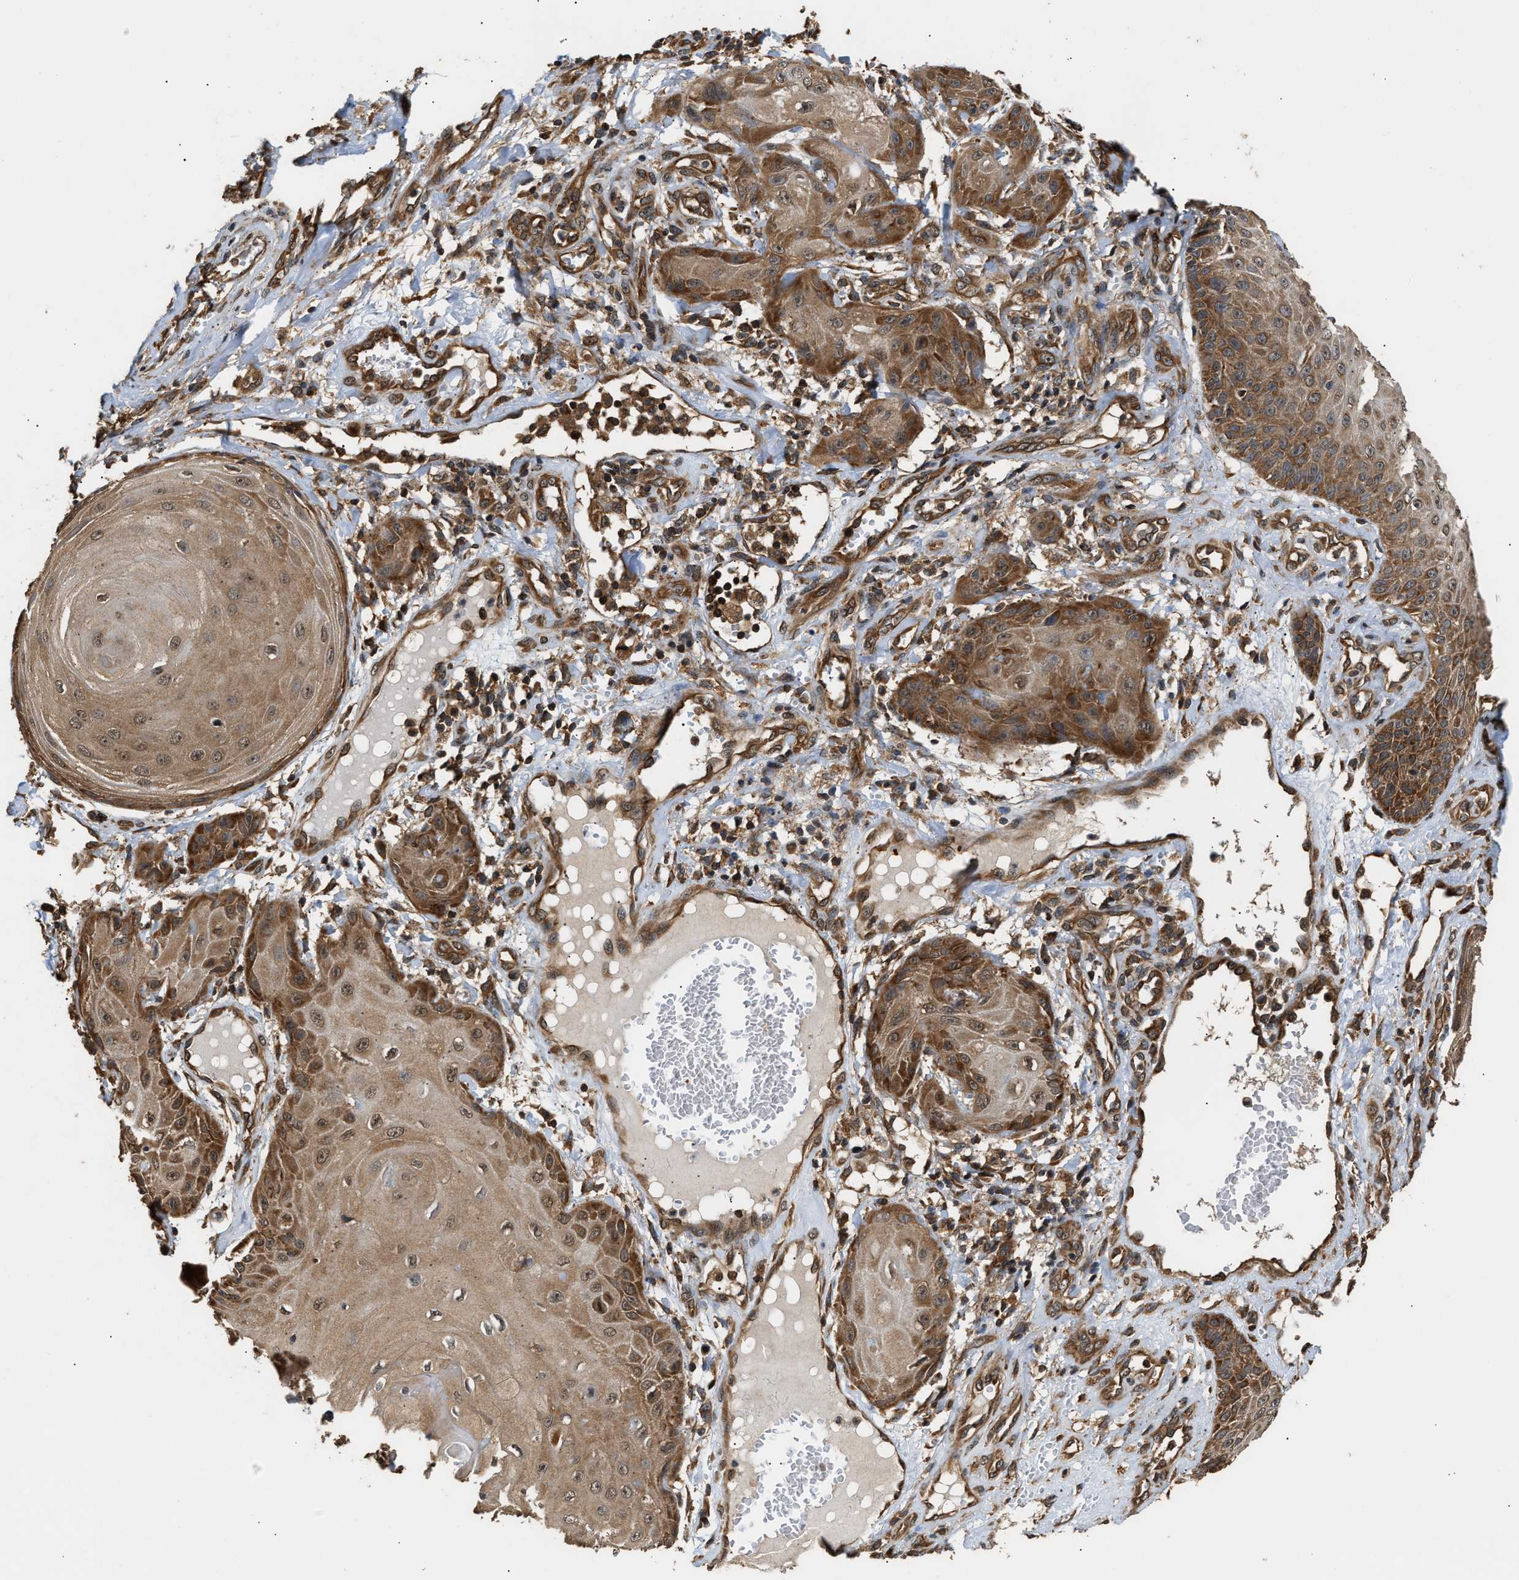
{"staining": {"intensity": "moderate", "quantity": ">75%", "location": "cytoplasmic/membranous"}, "tissue": "skin cancer", "cell_type": "Tumor cells", "image_type": "cancer", "snomed": [{"axis": "morphology", "description": "Squamous cell carcinoma, NOS"}, {"axis": "topography", "description": "Skin"}], "caption": "Squamous cell carcinoma (skin) stained with a protein marker displays moderate staining in tumor cells.", "gene": "DNAJC2", "patient": {"sex": "male", "age": 74}}